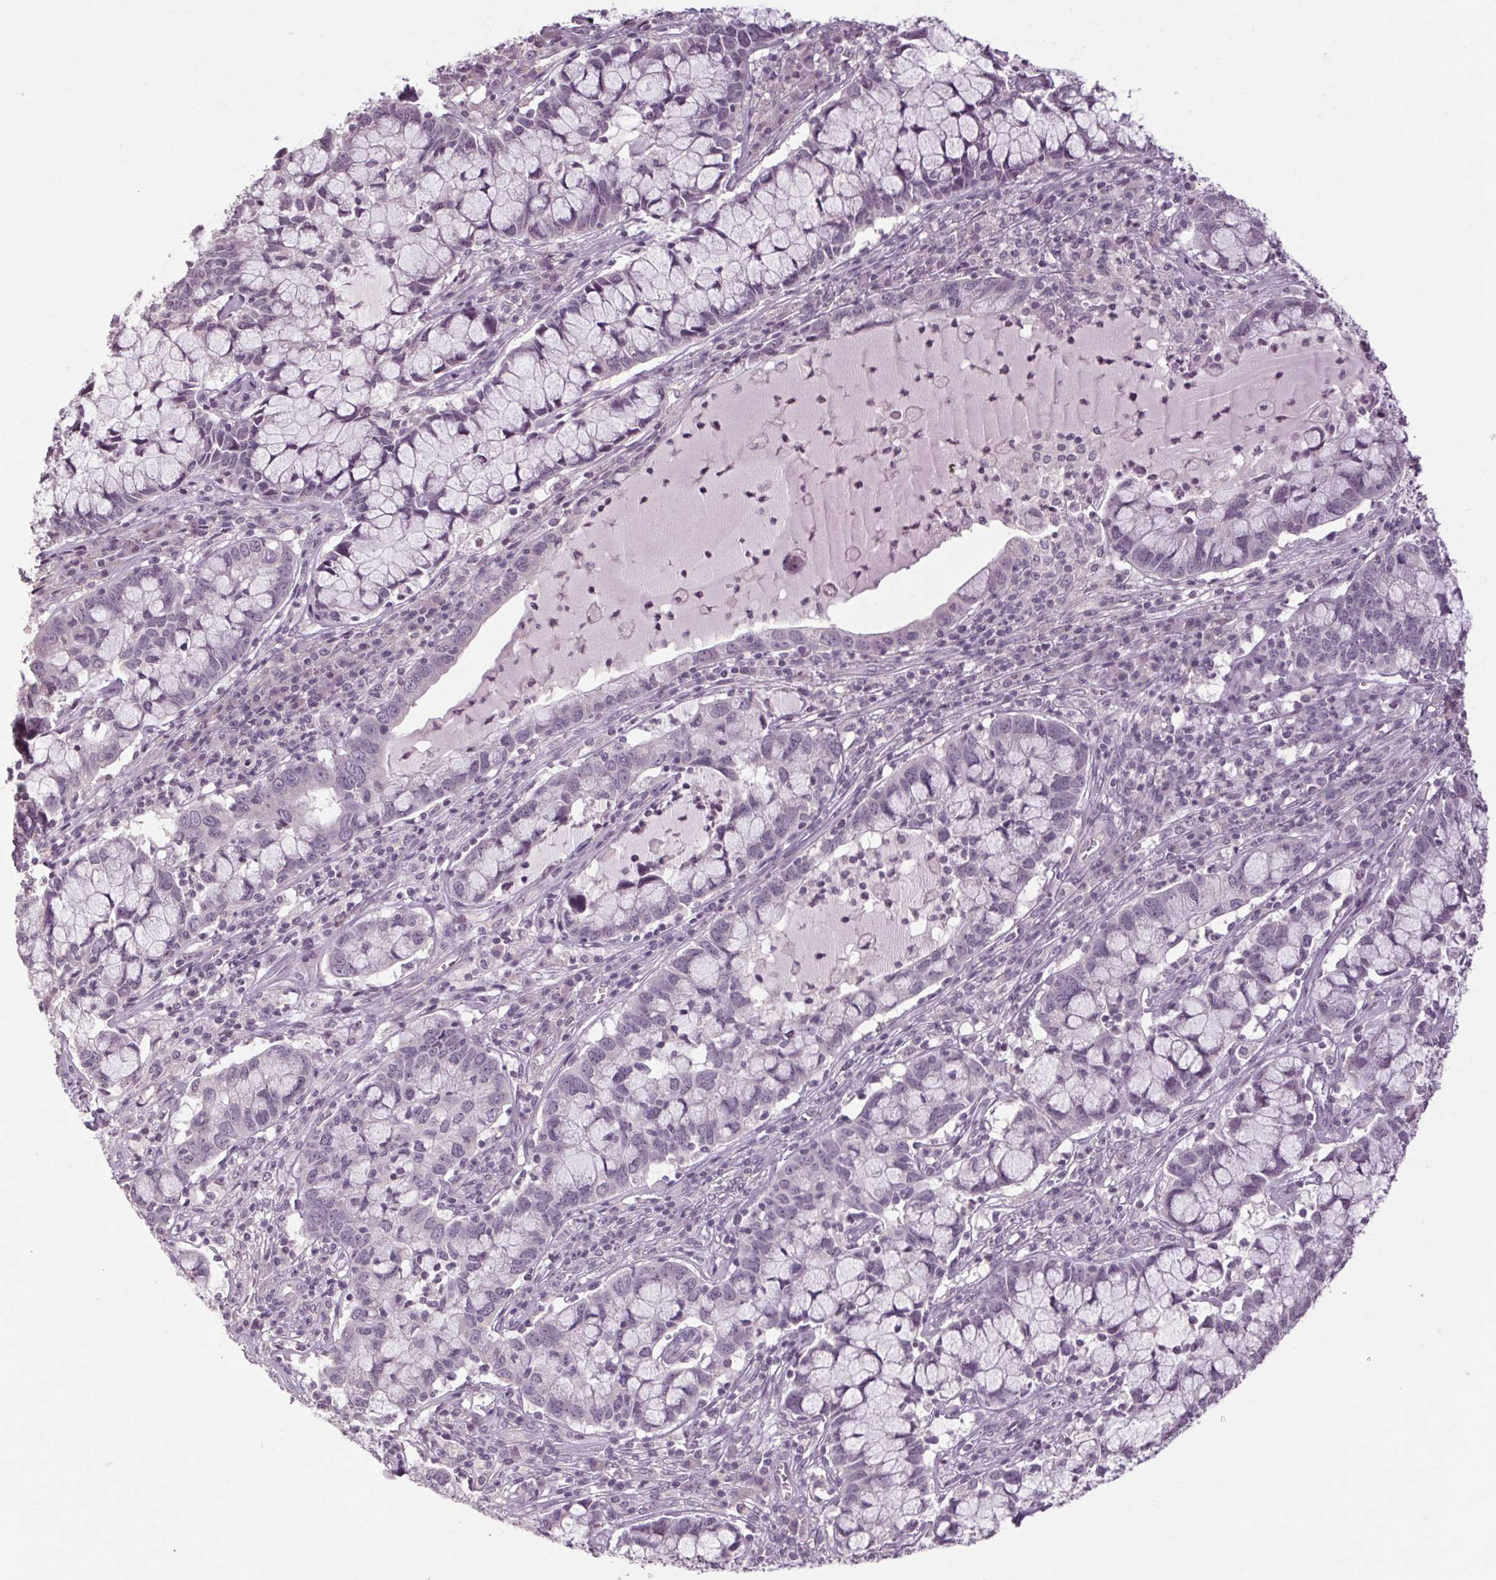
{"staining": {"intensity": "negative", "quantity": "none", "location": "none"}, "tissue": "cervical cancer", "cell_type": "Tumor cells", "image_type": "cancer", "snomed": [{"axis": "morphology", "description": "Adenocarcinoma, NOS"}, {"axis": "topography", "description": "Cervix"}], "caption": "High magnification brightfield microscopy of cervical cancer stained with DAB (brown) and counterstained with hematoxylin (blue): tumor cells show no significant positivity. Nuclei are stained in blue.", "gene": "POMC", "patient": {"sex": "female", "age": 40}}